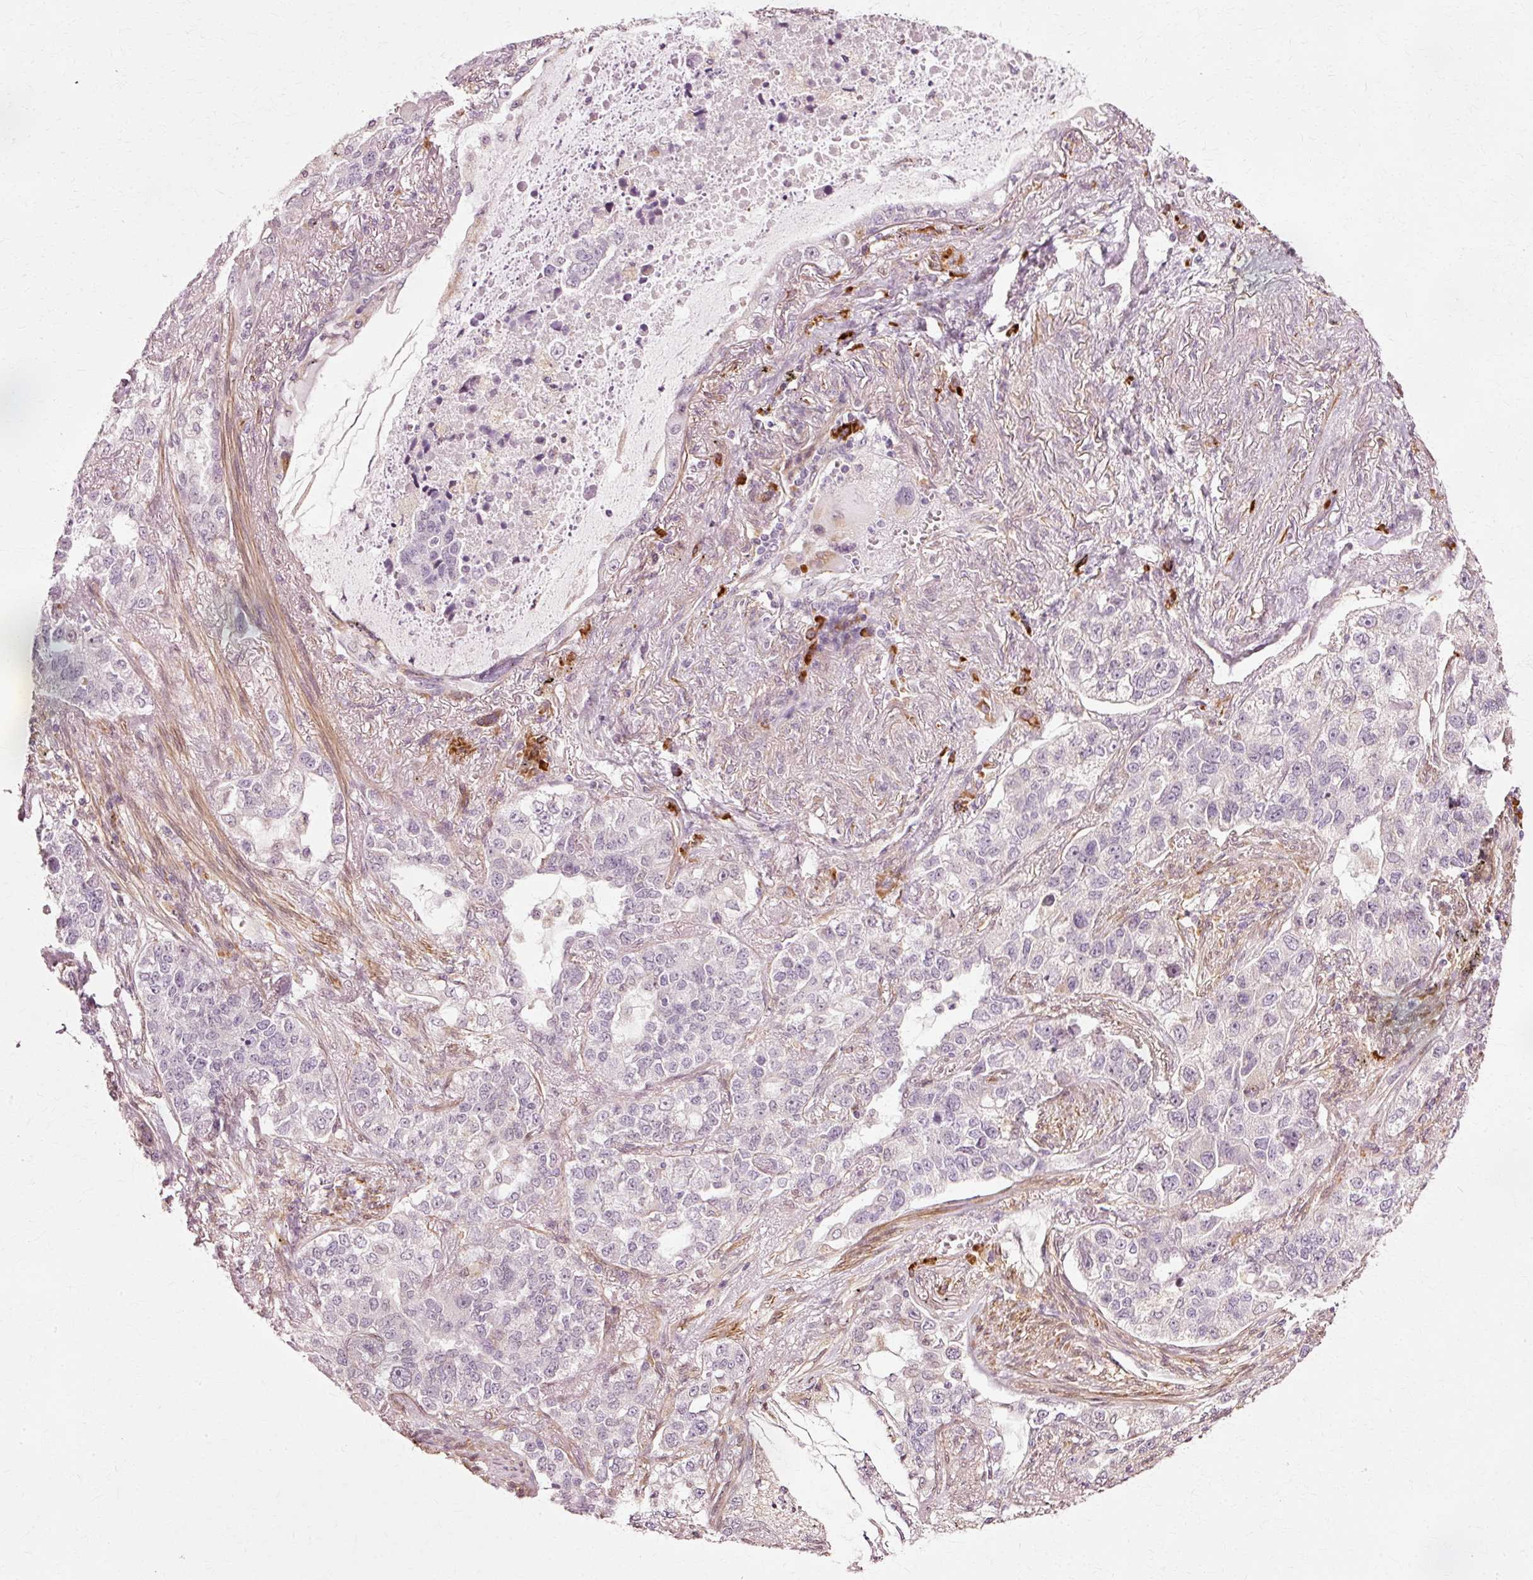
{"staining": {"intensity": "negative", "quantity": "none", "location": "none"}, "tissue": "lung cancer", "cell_type": "Tumor cells", "image_type": "cancer", "snomed": [{"axis": "morphology", "description": "Adenocarcinoma, NOS"}, {"axis": "topography", "description": "Lung"}], "caption": "A histopathology image of human adenocarcinoma (lung) is negative for staining in tumor cells.", "gene": "RGPD5", "patient": {"sex": "male", "age": 49}}